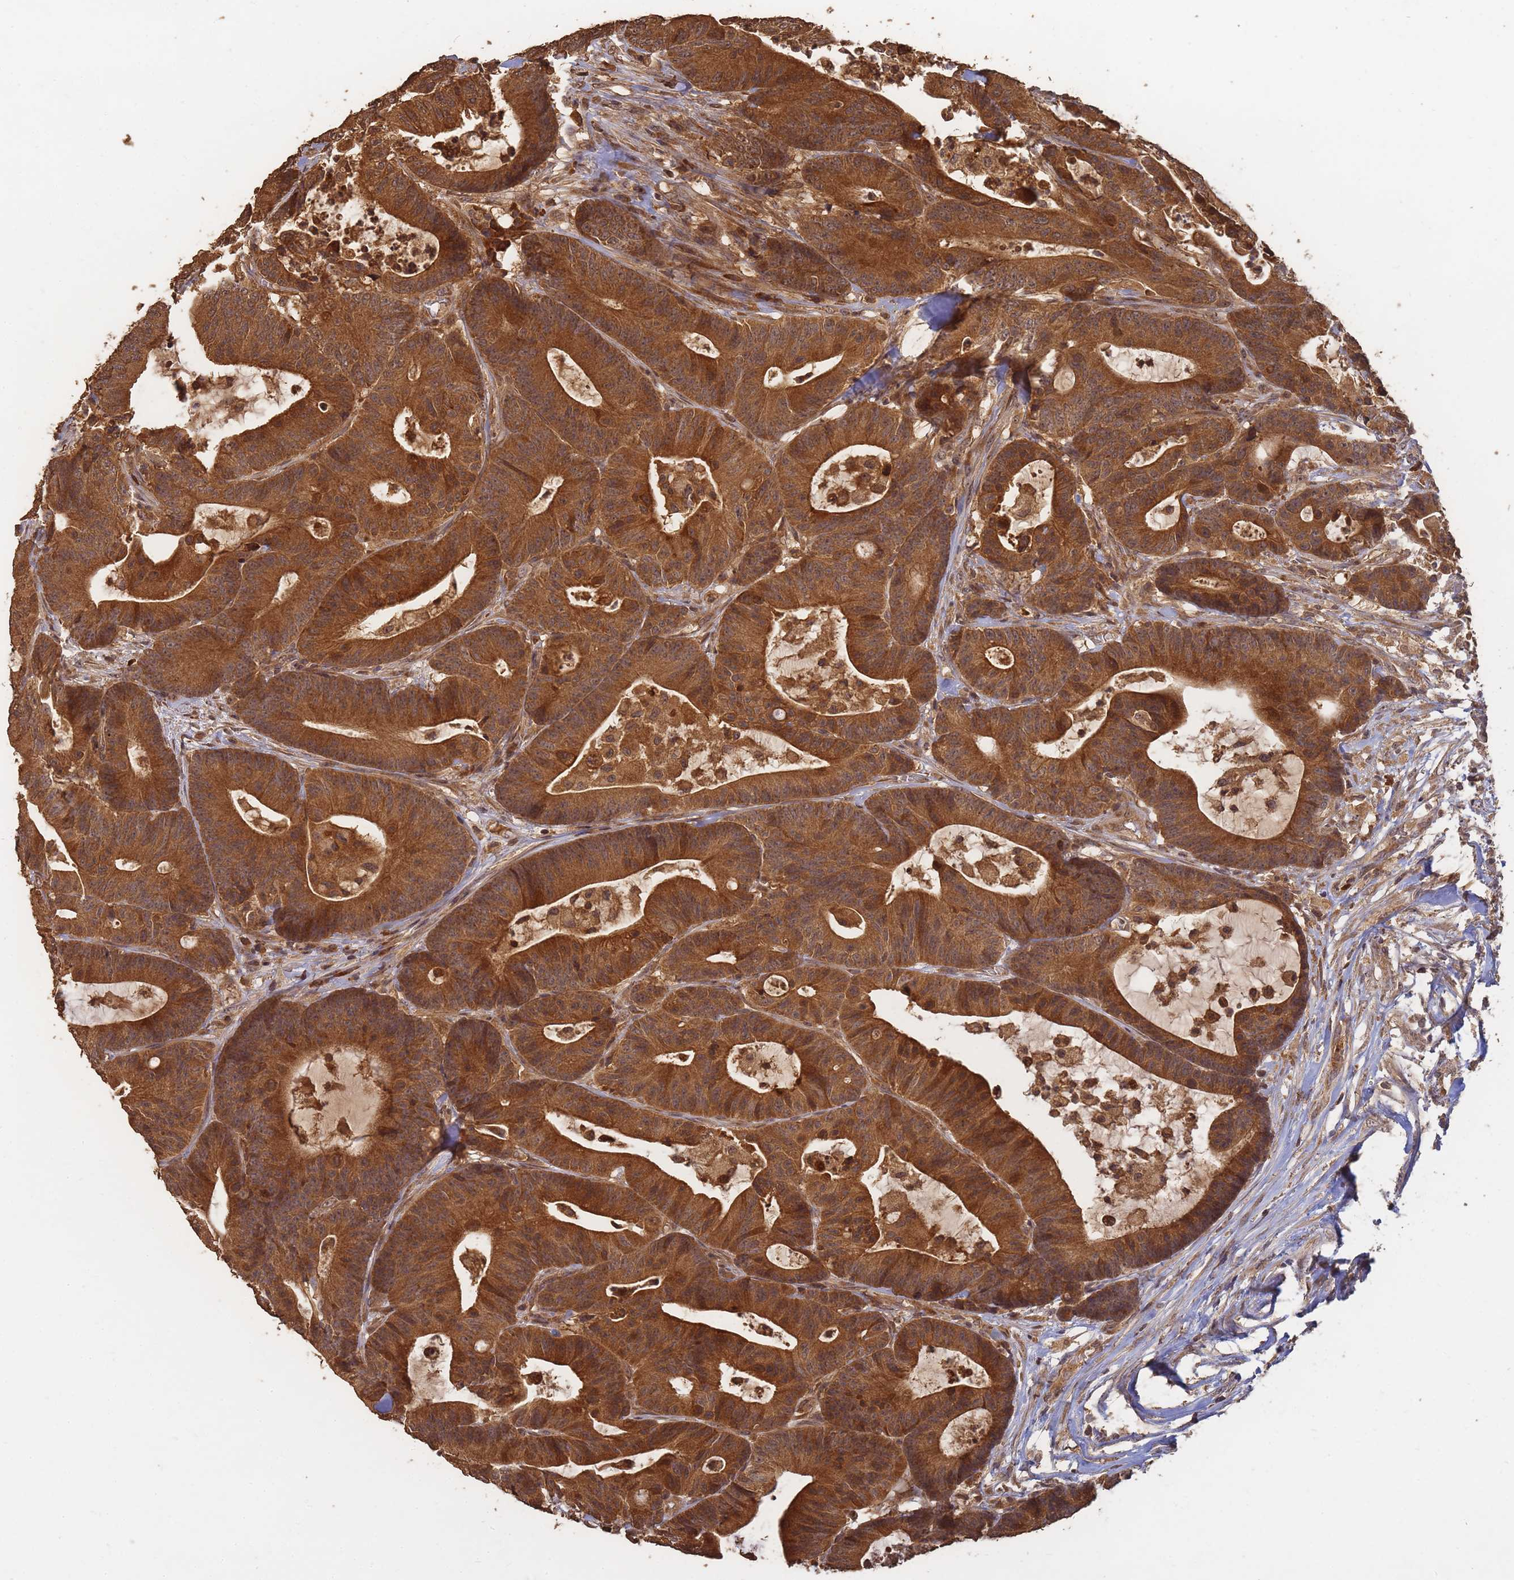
{"staining": {"intensity": "strong", "quantity": ">75%", "location": "cytoplasmic/membranous"}, "tissue": "colorectal cancer", "cell_type": "Tumor cells", "image_type": "cancer", "snomed": [{"axis": "morphology", "description": "Adenocarcinoma, NOS"}, {"axis": "topography", "description": "Colon"}], "caption": "Tumor cells show strong cytoplasmic/membranous staining in about >75% of cells in colorectal cancer (adenocarcinoma). (Brightfield microscopy of DAB IHC at high magnification).", "gene": "ALKBH1", "patient": {"sex": "female", "age": 84}}